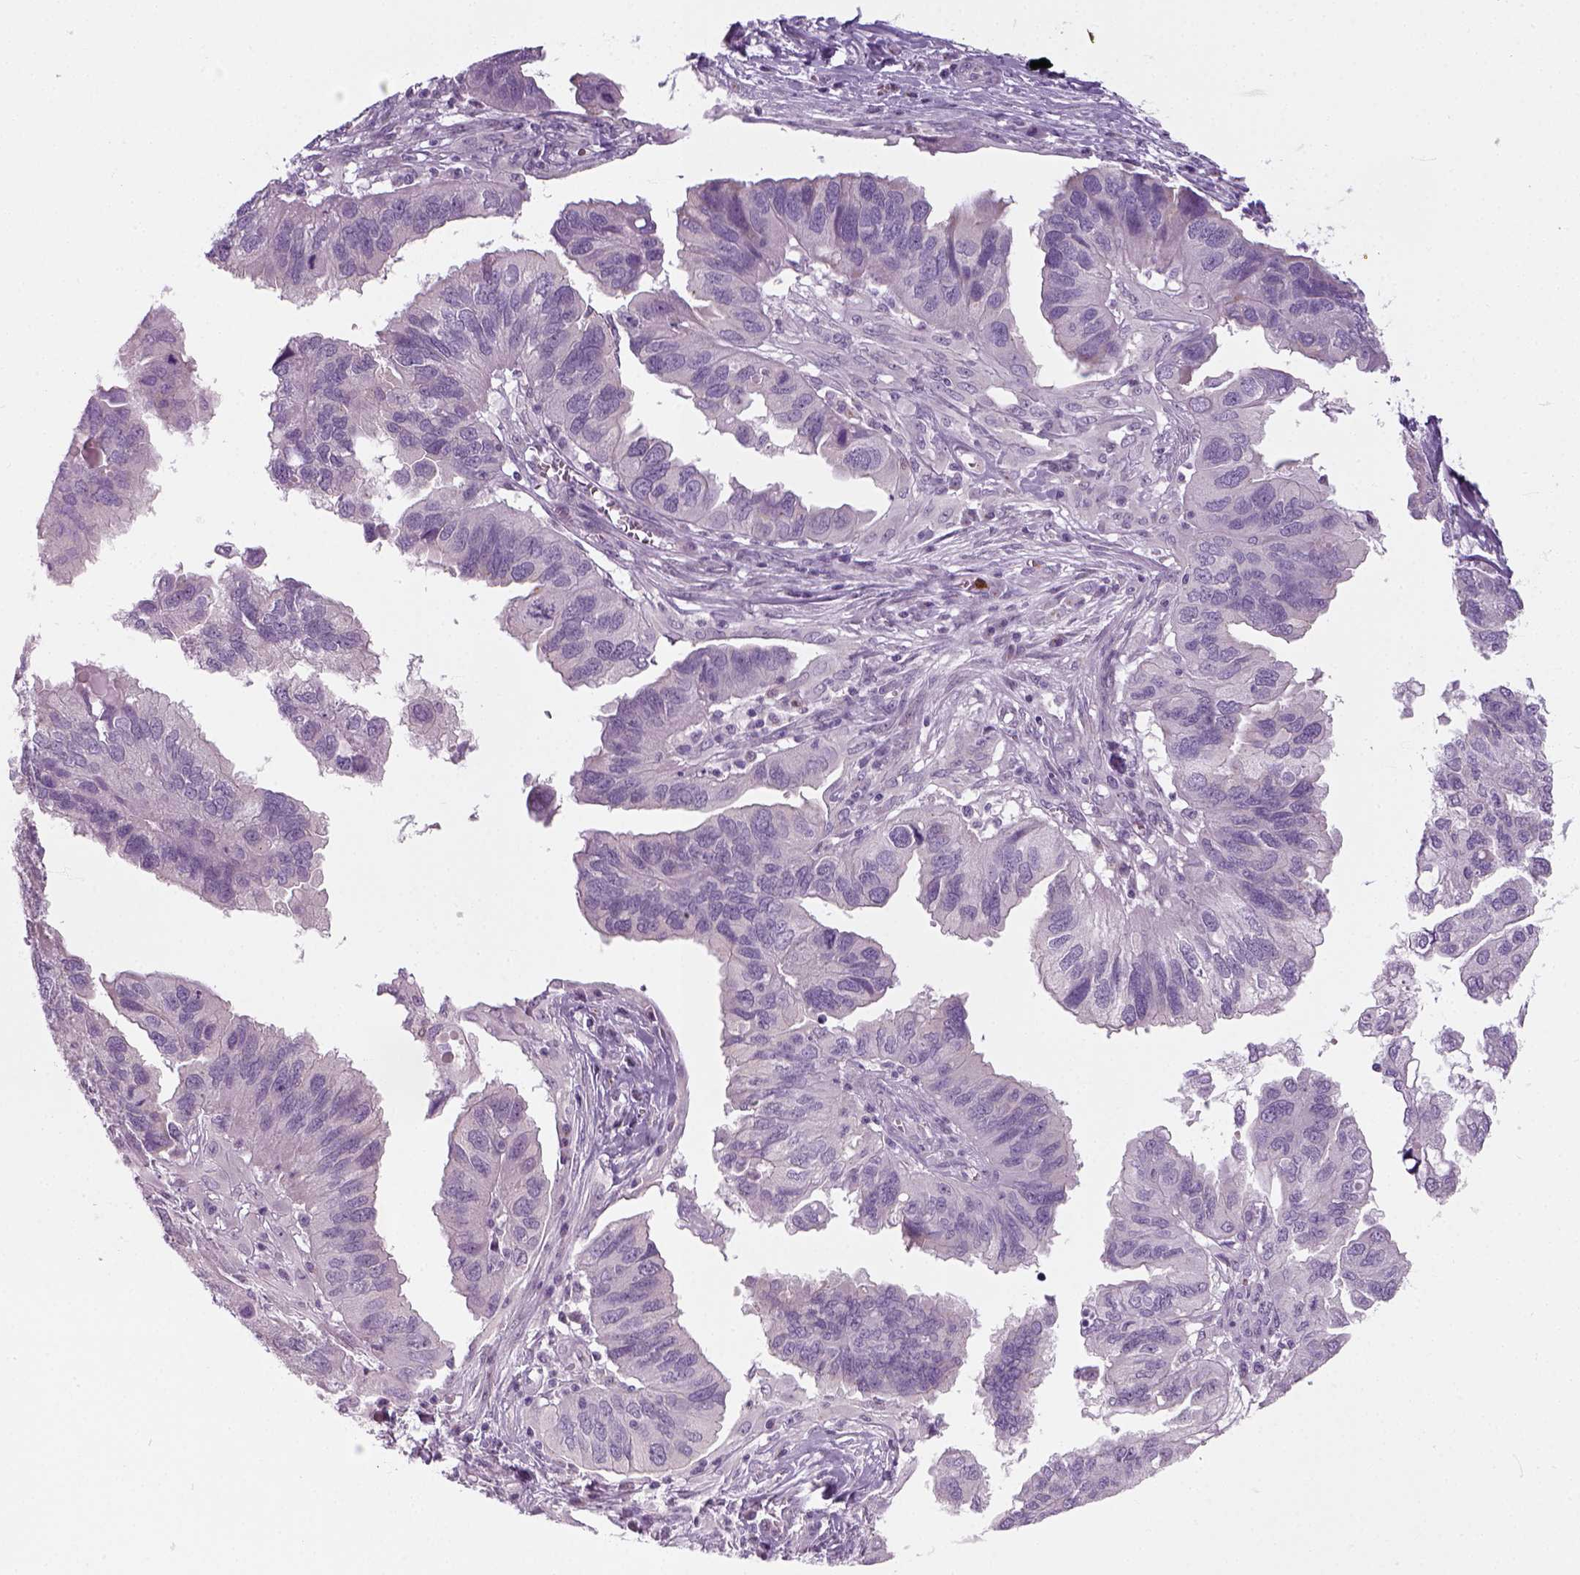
{"staining": {"intensity": "negative", "quantity": "none", "location": "none"}, "tissue": "ovarian cancer", "cell_type": "Tumor cells", "image_type": "cancer", "snomed": [{"axis": "morphology", "description": "Cystadenocarcinoma, serous, NOS"}, {"axis": "topography", "description": "Ovary"}], "caption": "This is an IHC micrograph of human ovarian cancer (serous cystadenocarcinoma). There is no staining in tumor cells.", "gene": "IL4", "patient": {"sex": "female", "age": 79}}